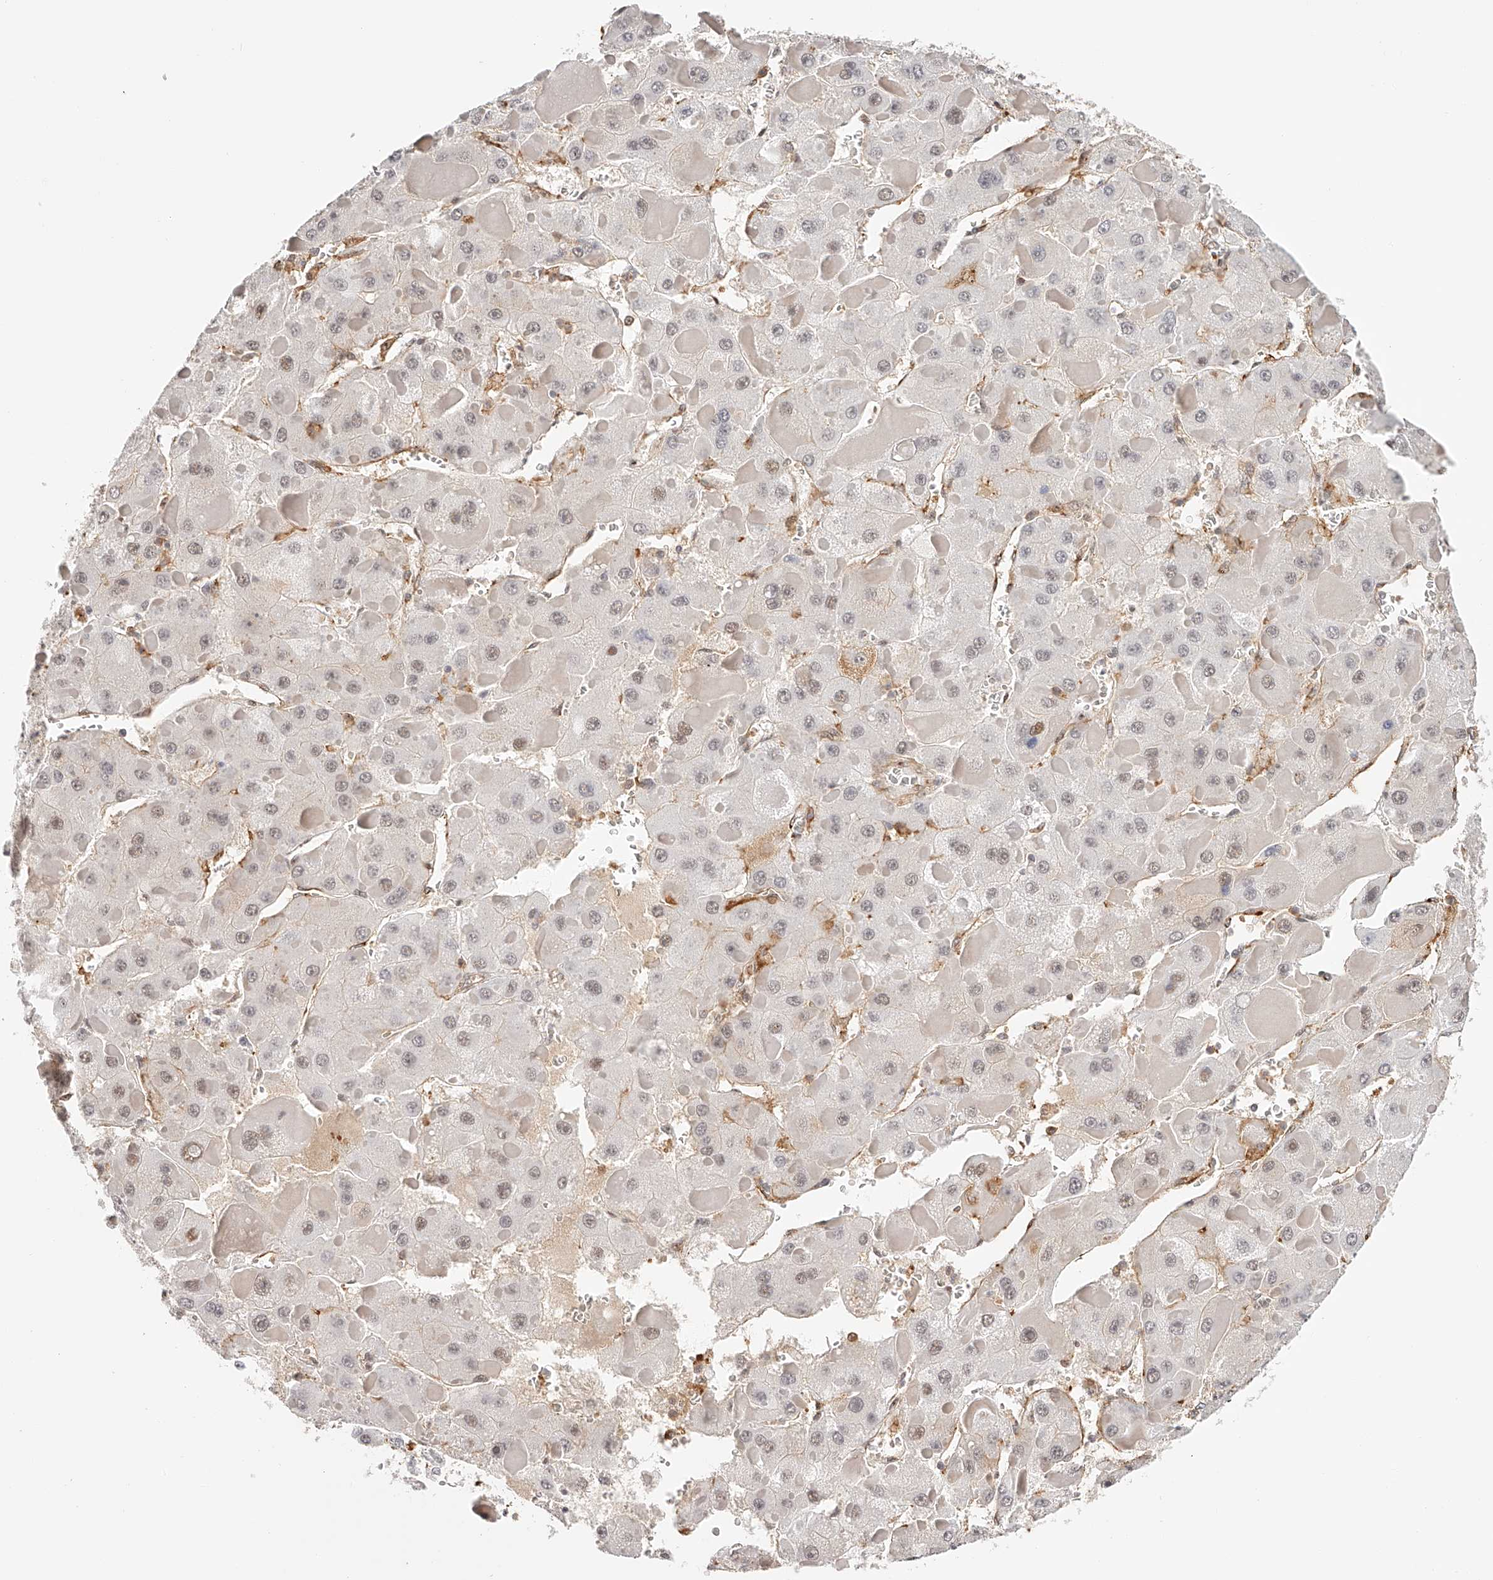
{"staining": {"intensity": "weak", "quantity": "<25%", "location": "nuclear"}, "tissue": "liver cancer", "cell_type": "Tumor cells", "image_type": "cancer", "snomed": [{"axis": "morphology", "description": "Carcinoma, Hepatocellular, NOS"}, {"axis": "topography", "description": "Liver"}], "caption": "Human liver cancer stained for a protein using immunohistochemistry (IHC) displays no staining in tumor cells.", "gene": "SYNC", "patient": {"sex": "female", "age": 73}}